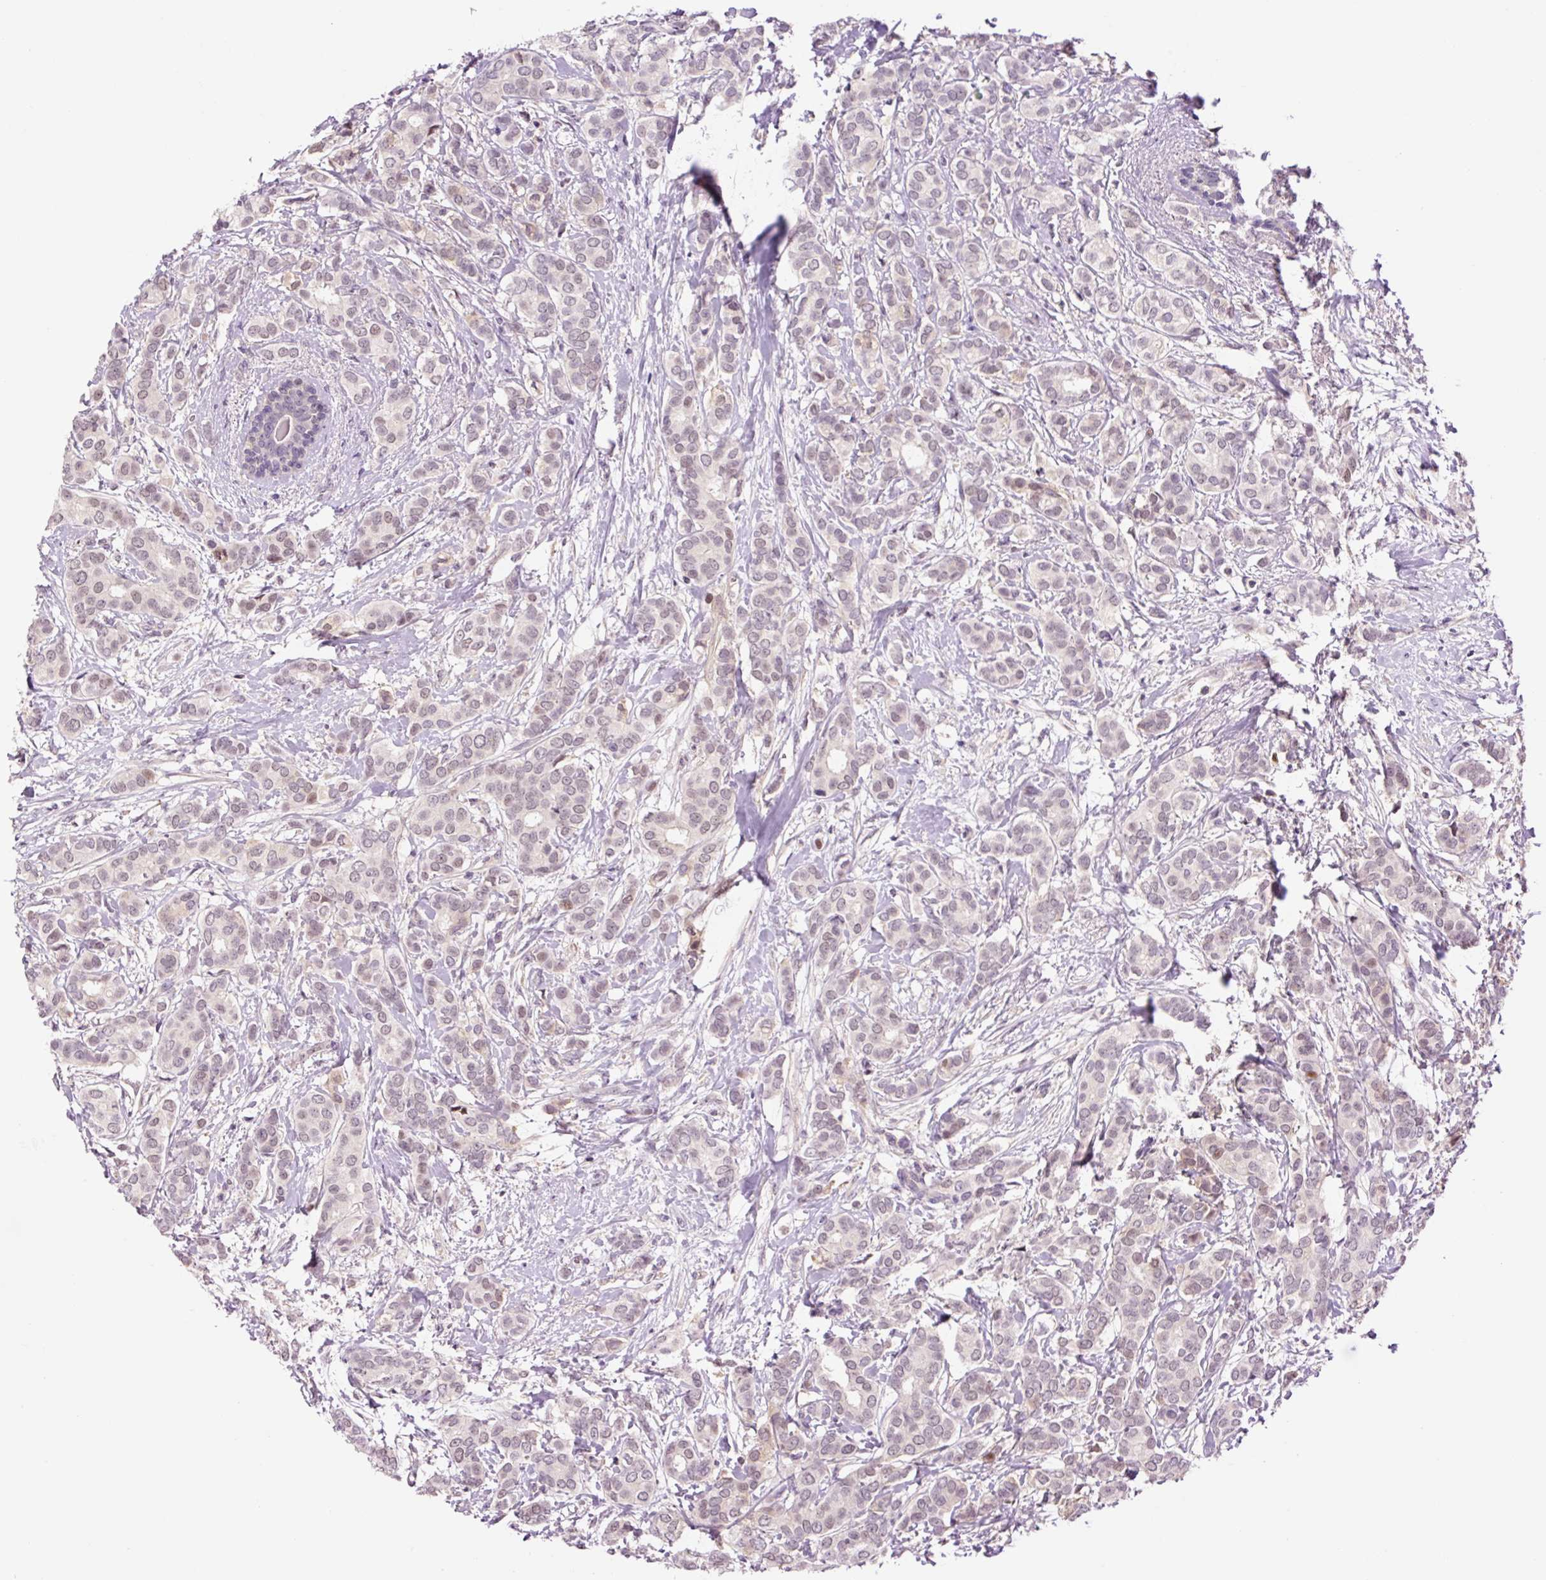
{"staining": {"intensity": "weak", "quantity": "25%-75%", "location": "cytoplasmic/membranous,nuclear"}, "tissue": "breast cancer", "cell_type": "Tumor cells", "image_type": "cancer", "snomed": [{"axis": "morphology", "description": "Duct carcinoma"}, {"axis": "topography", "description": "Breast"}], "caption": "IHC micrograph of neoplastic tissue: breast invasive ductal carcinoma stained using IHC displays low levels of weak protein expression localized specifically in the cytoplasmic/membranous and nuclear of tumor cells, appearing as a cytoplasmic/membranous and nuclear brown color.", "gene": "DPPA4", "patient": {"sex": "female", "age": 73}}